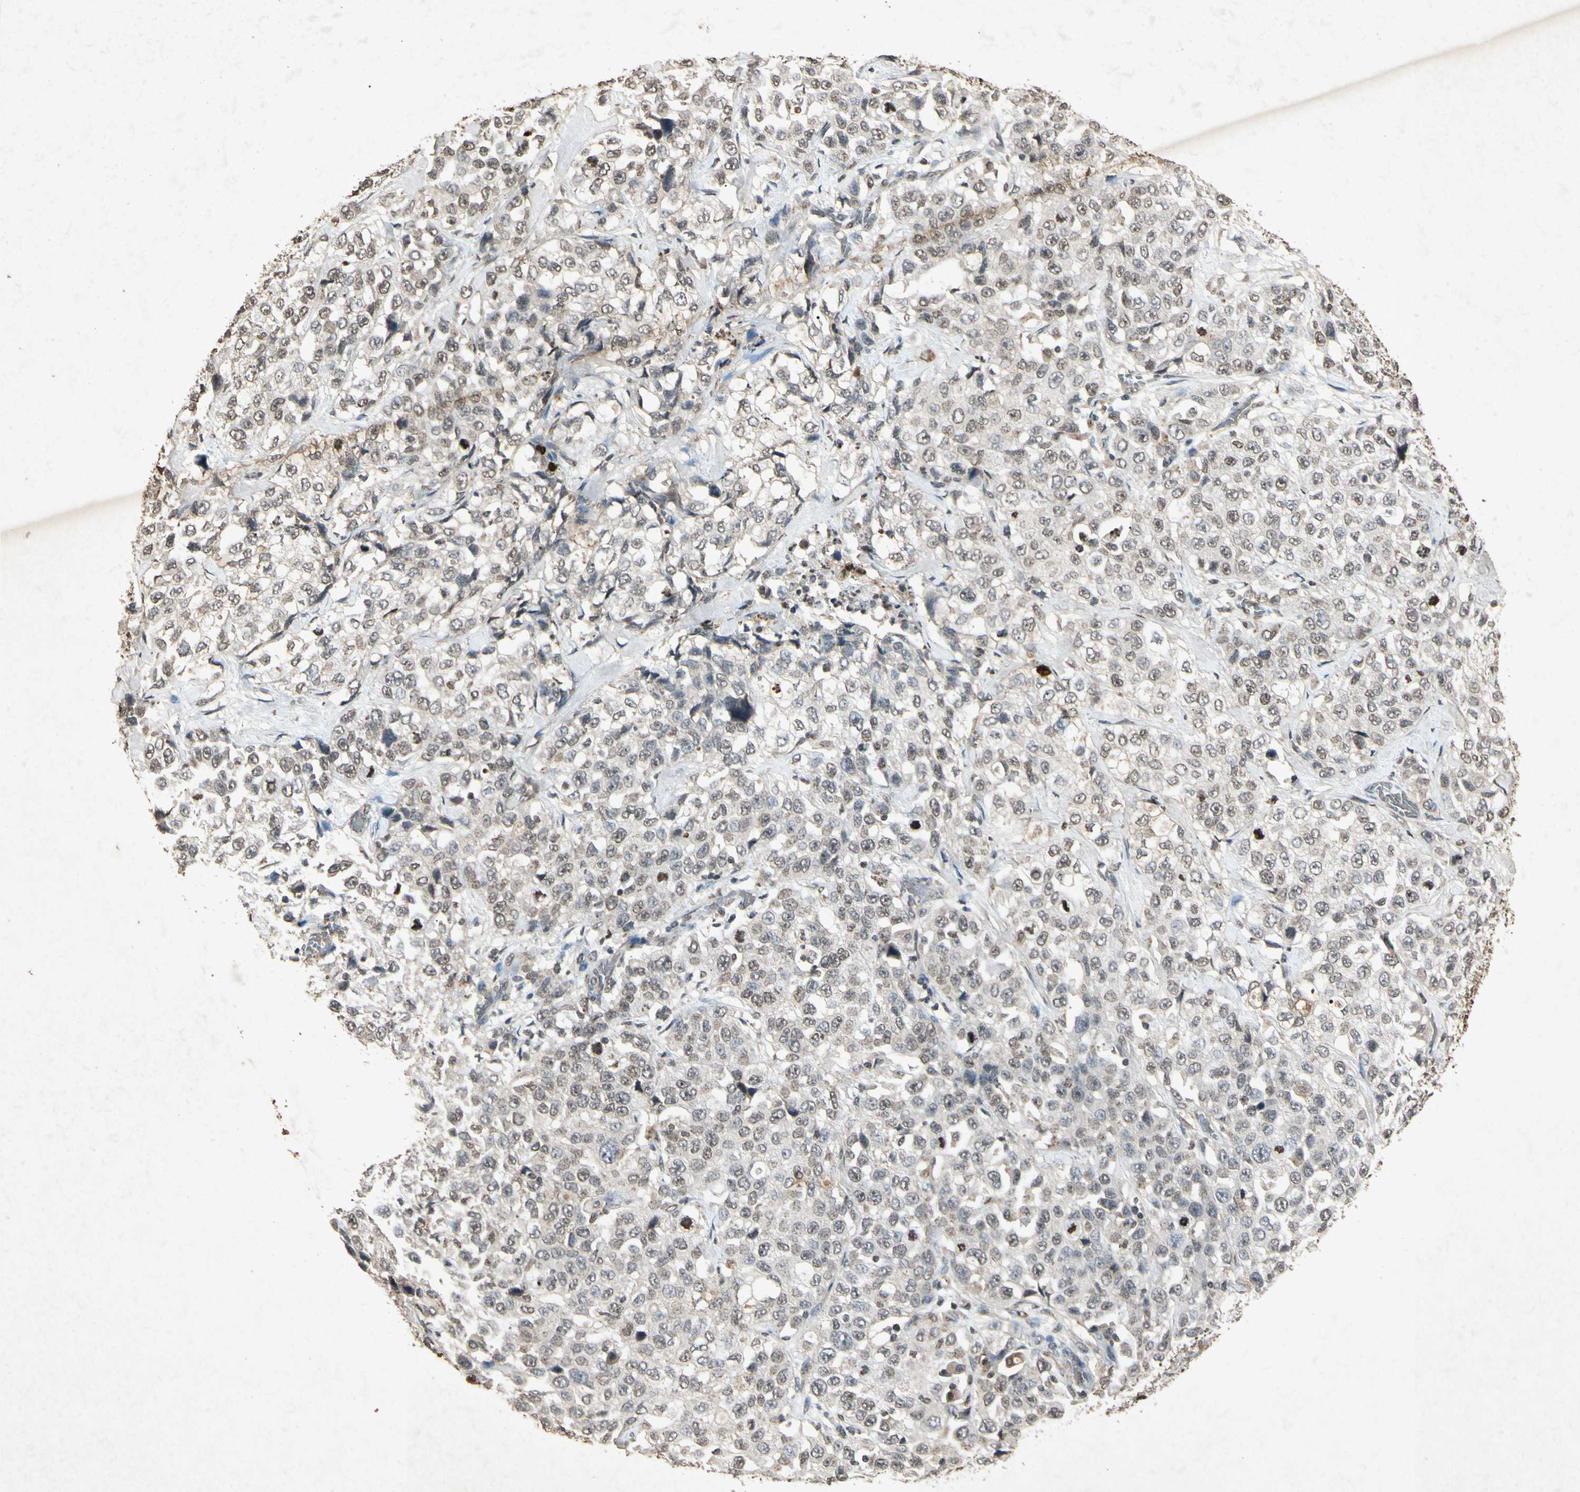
{"staining": {"intensity": "weak", "quantity": "25%-75%", "location": "cytoplasmic/membranous,nuclear"}, "tissue": "stomach cancer", "cell_type": "Tumor cells", "image_type": "cancer", "snomed": [{"axis": "morphology", "description": "Normal tissue, NOS"}, {"axis": "morphology", "description": "Adenocarcinoma, NOS"}, {"axis": "topography", "description": "Stomach"}], "caption": "Tumor cells demonstrate low levels of weak cytoplasmic/membranous and nuclear positivity in approximately 25%-75% of cells in stomach cancer (adenocarcinoma).", "gene": "MSRB1", "patient": {"sex": "male", "age": 48}}